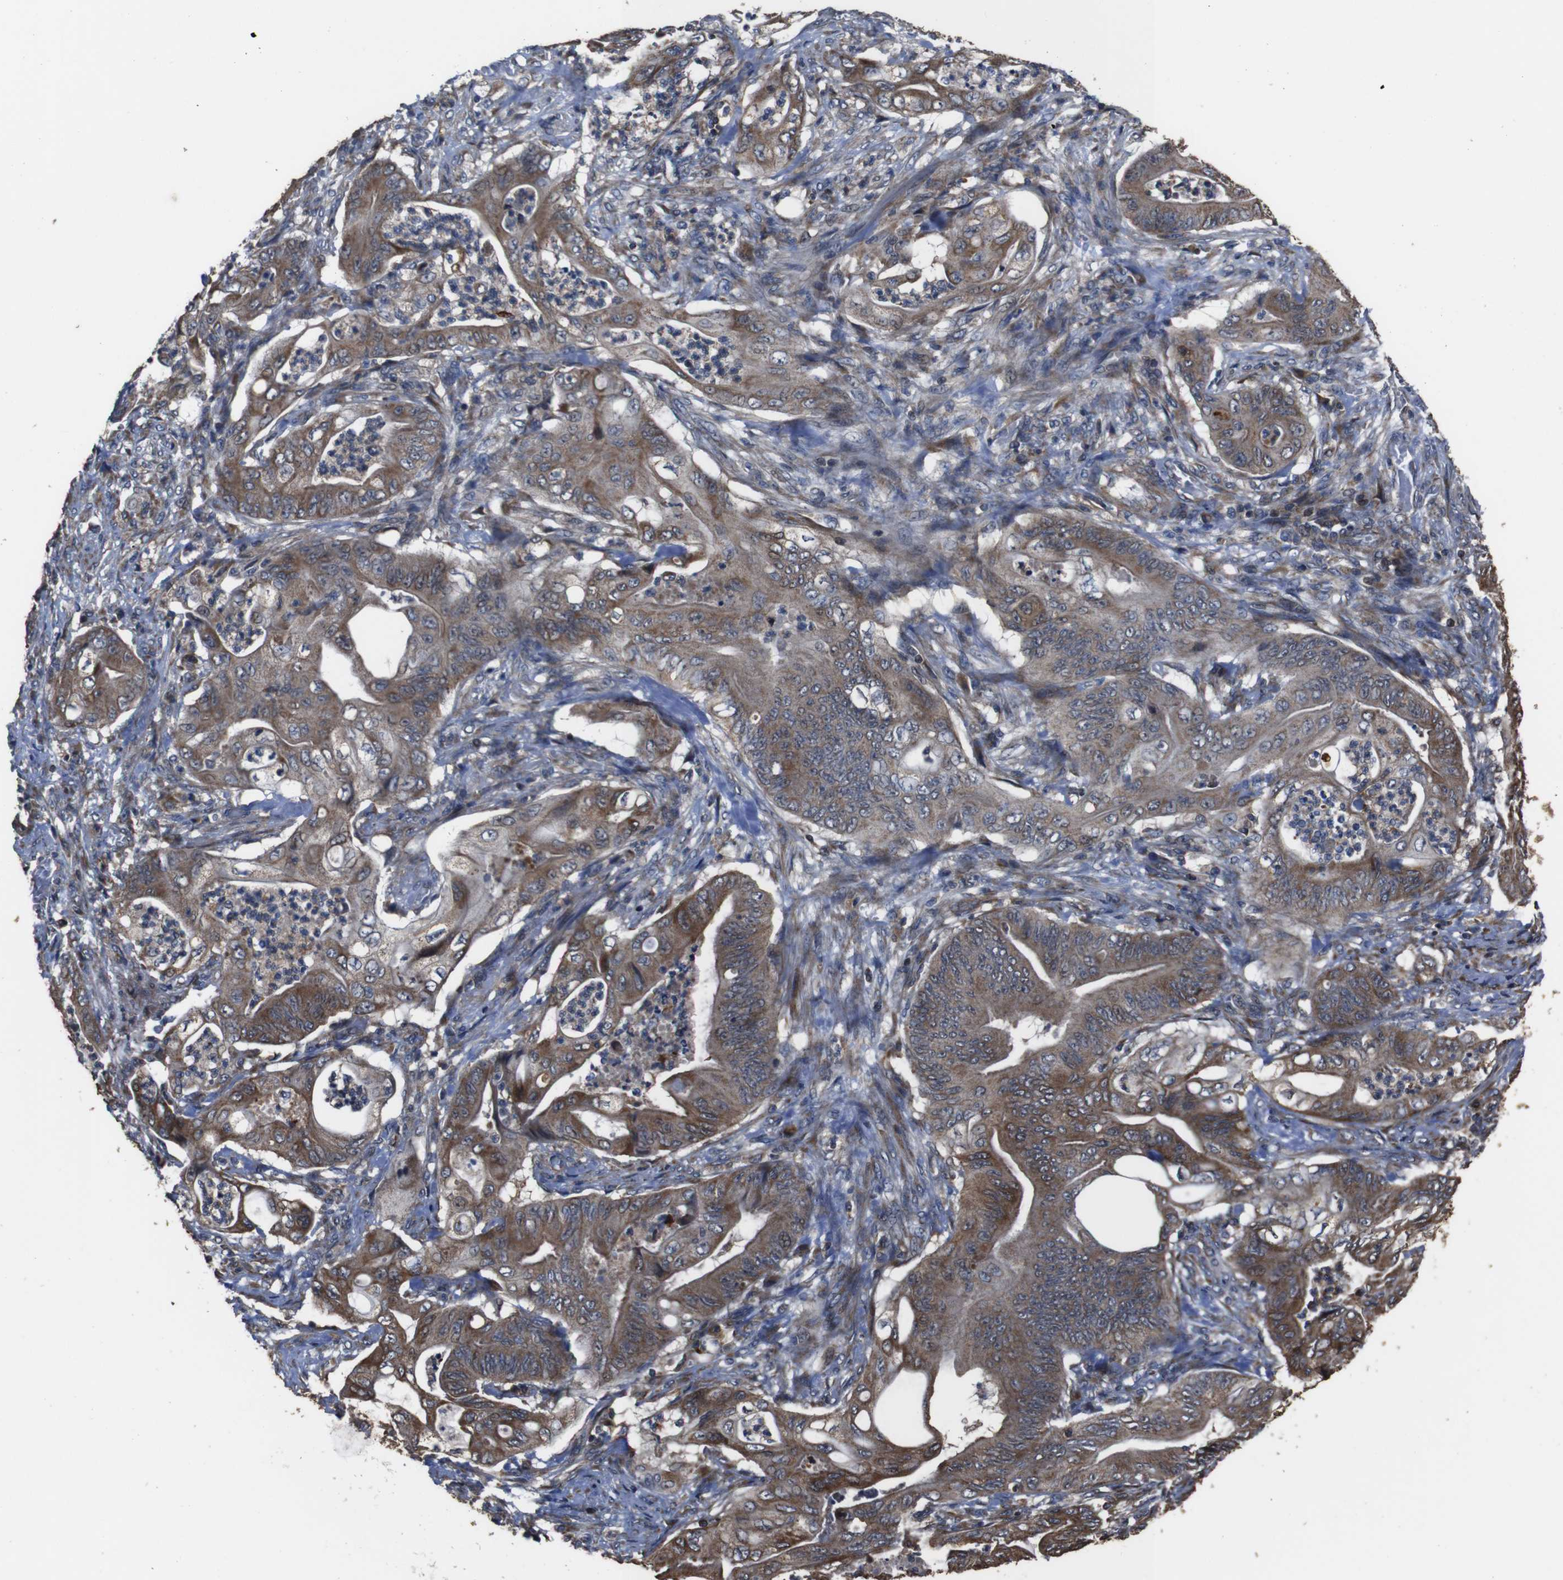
{"staining": {"intensity": "moderate", "quantity": ">75%", "location": "cytoplasmic/membranous"}, "tissue": "stomach cancer", "cell_type": "Tumor cells", "image_type": "cancer", "snomed": [{"axis": "morphology", "description": "Adenocarcinoma, NOS"}, {"axis": "topography", "description": "Stomach"}], "caption": "Protein staining displays moderate cytoplasmic/membranous positivity in about >75% of tumor cells in stomach cancer (adenocarcinoma).", "gene": "SNN", "patient": {"sex": "female", "age": 73}}